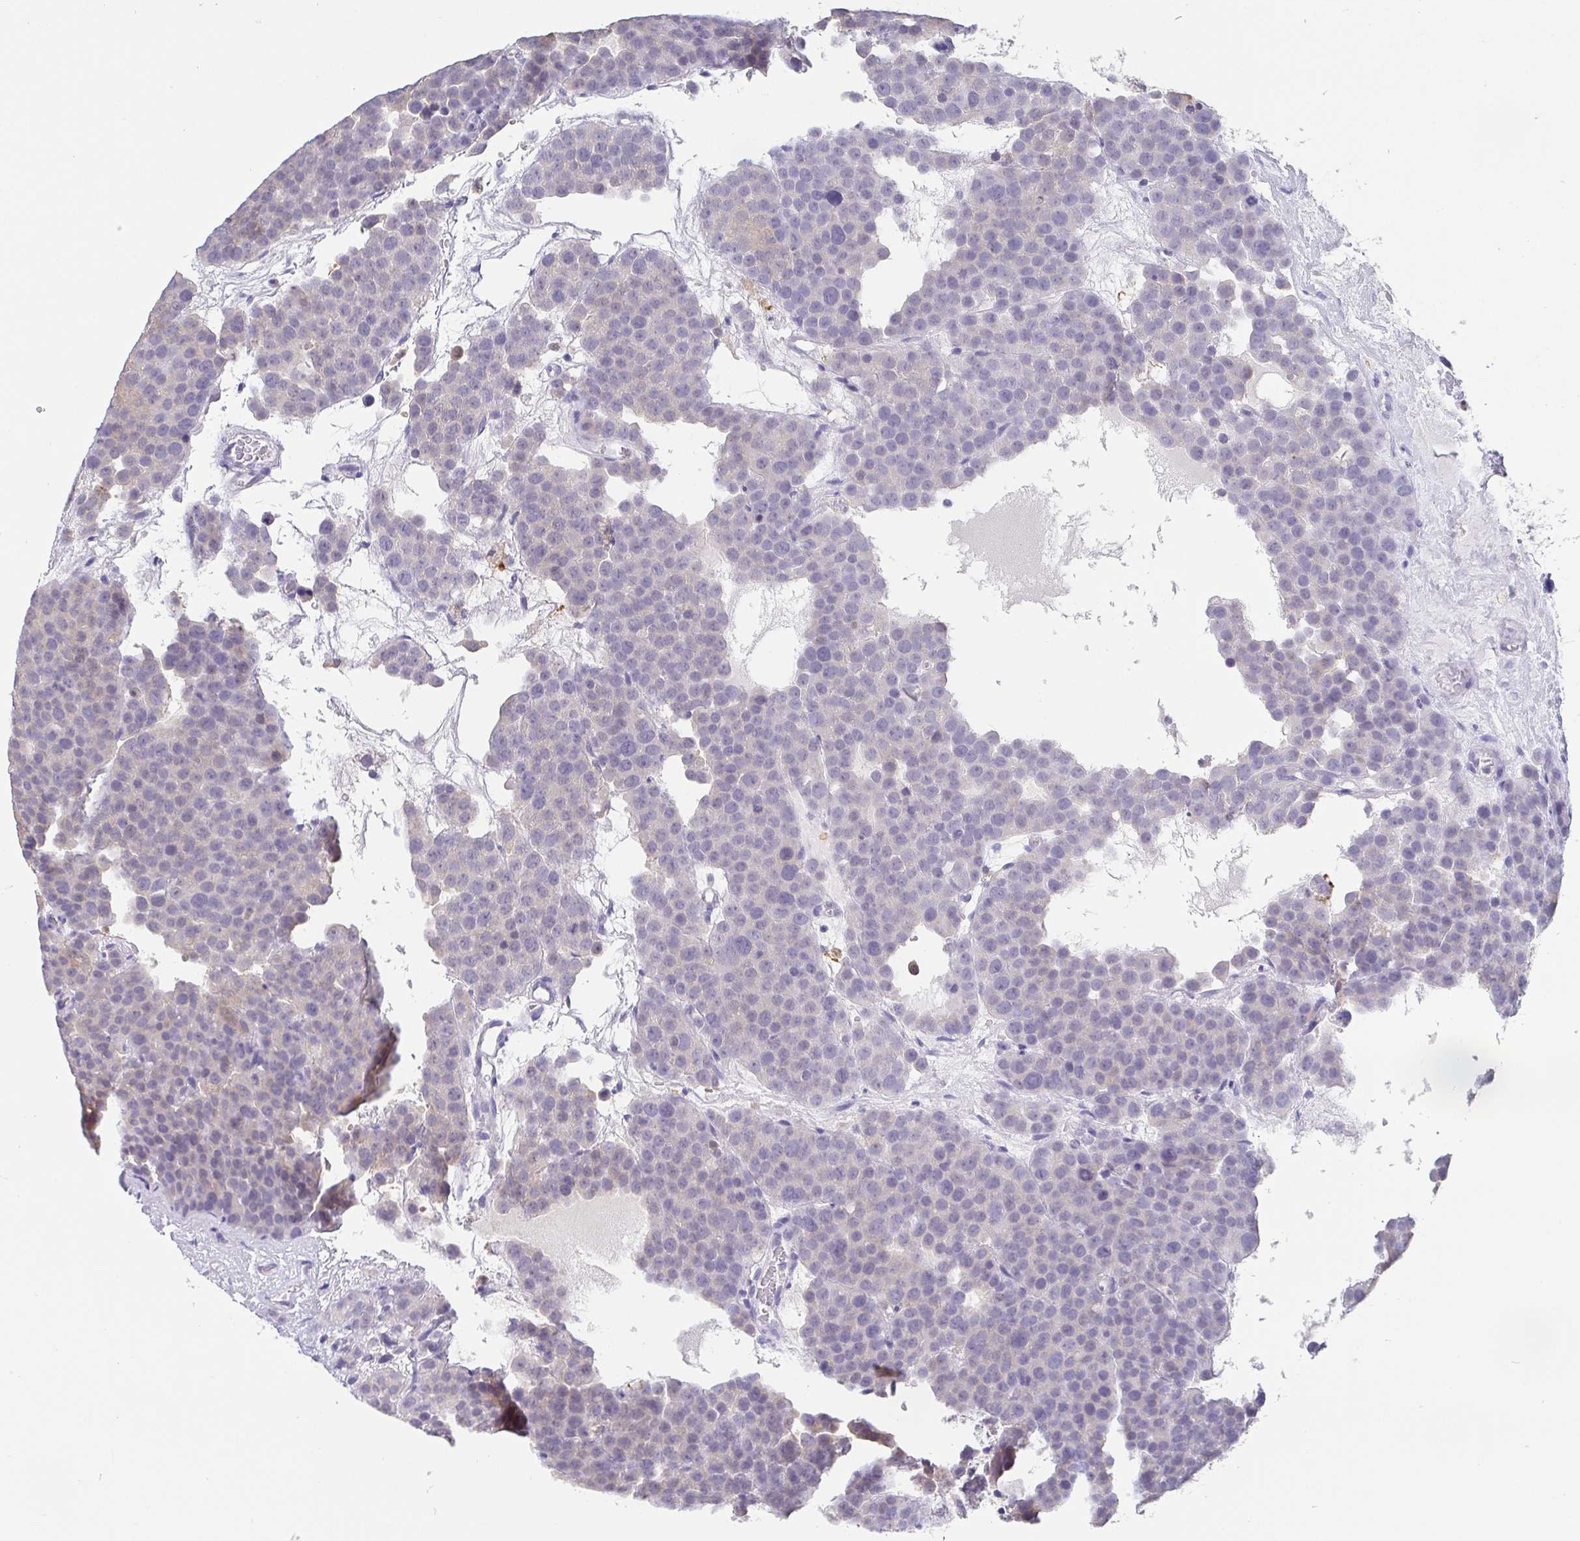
{"staining": {"intensity": "negative", "quantity": "none", "location": "none"}, "tissue": "testis cancer", "cell_type": "Tumor cells", "image_type": "cancer", "snomed": [{"axis": "morphology", "description": "Seminoma, NOS"}, {"axis": "topography", "description": "Testis"}], "caption": "Tumor cells show no significant protein staining in testis cancer (seminoma).", "gene": "IDH1", "patient": {"sex": "male", "age": 71}}